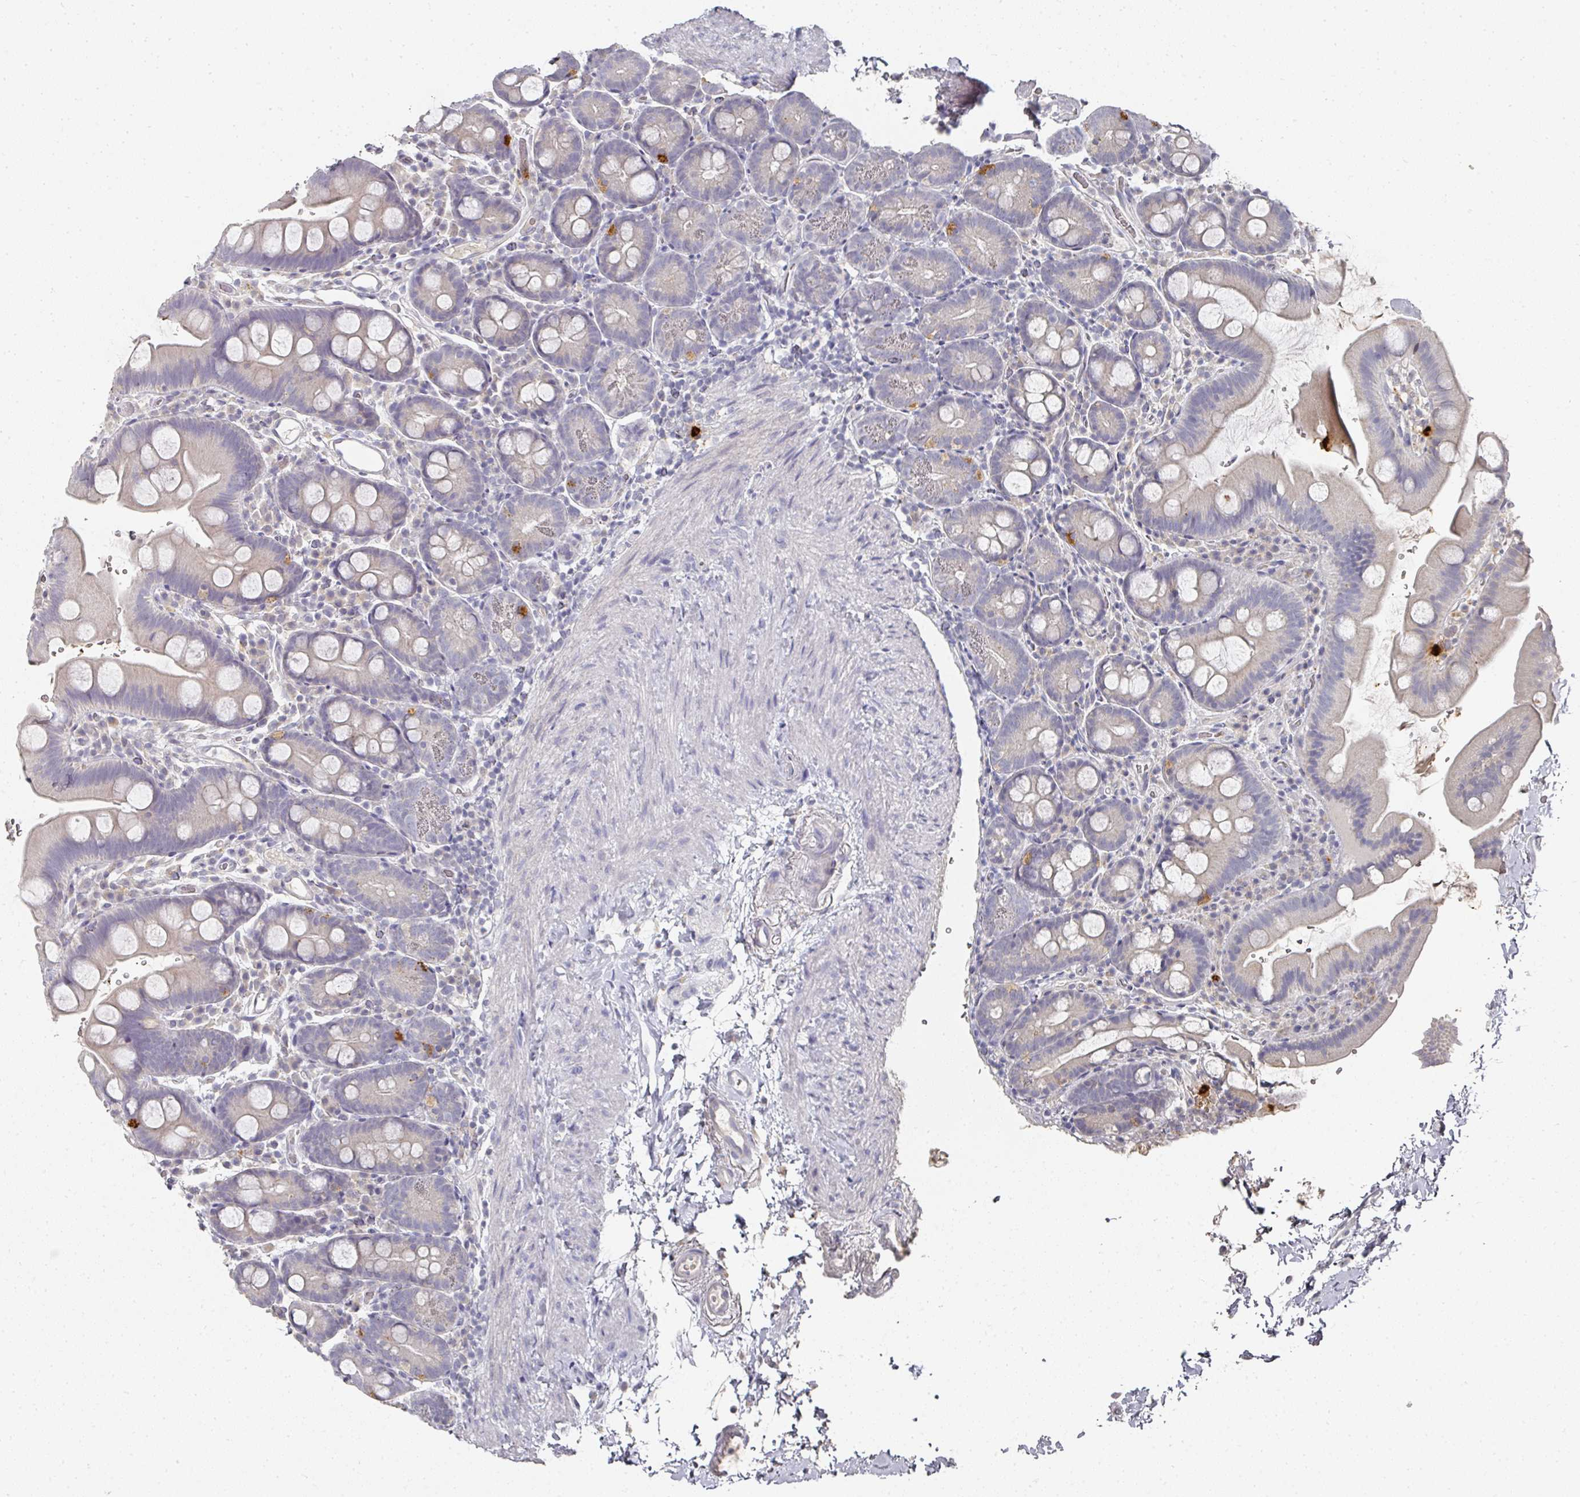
{"staining": {"intensity": "negative", "quantity": "none", "location": "none"}, "tissue": "small intestine", "cell_type": "Glandular cells", "image_type": "normal", "snomed": [{"axis": "morphology", "description": "Normal tissue, NOS"}, {"axis": "topography", "description": "Small intestine"}], "caption": "Glandular cells are negative for protein expression in normal human small intestine.", "gene": "CAMP", "patient": {"sex": "female", "age": 68}}